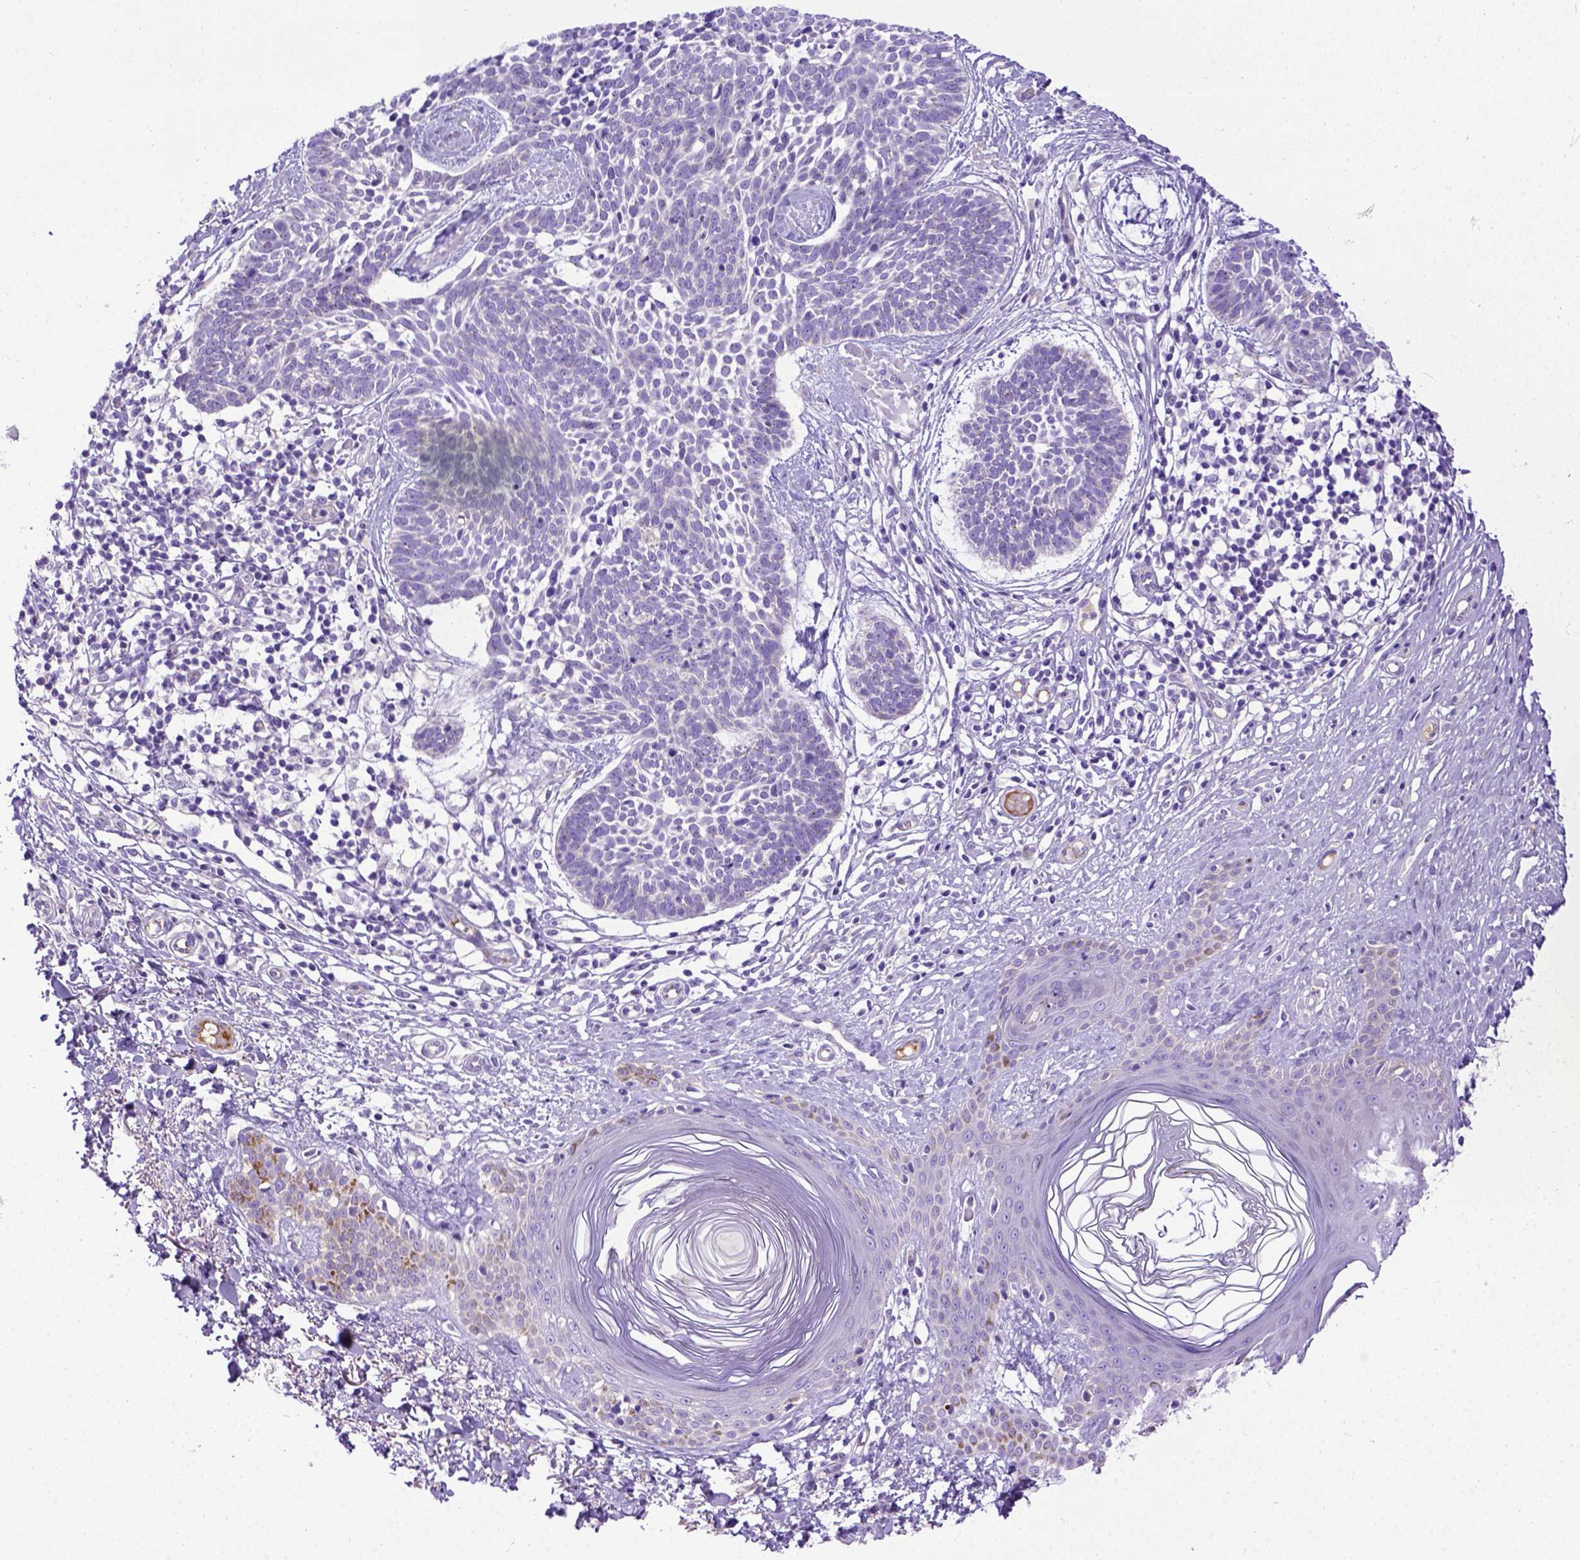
{"staining": {"intensity": "negative", "quantity": "none", "location": "none"}, "tissue": "skin cancer", "cell_type": "Tumor cells", "image_type": "cancer", "snomed": [{"axis": "morphology", "description": "Basal cell carcinoma"}, {"axis": "topography", "description": "Skin"}], "caption": "IHC of skin cancer demonstrates no expression in tumor cells.", "gene": "CFAP300", "patient": {"sex": "male", "age": 85}}